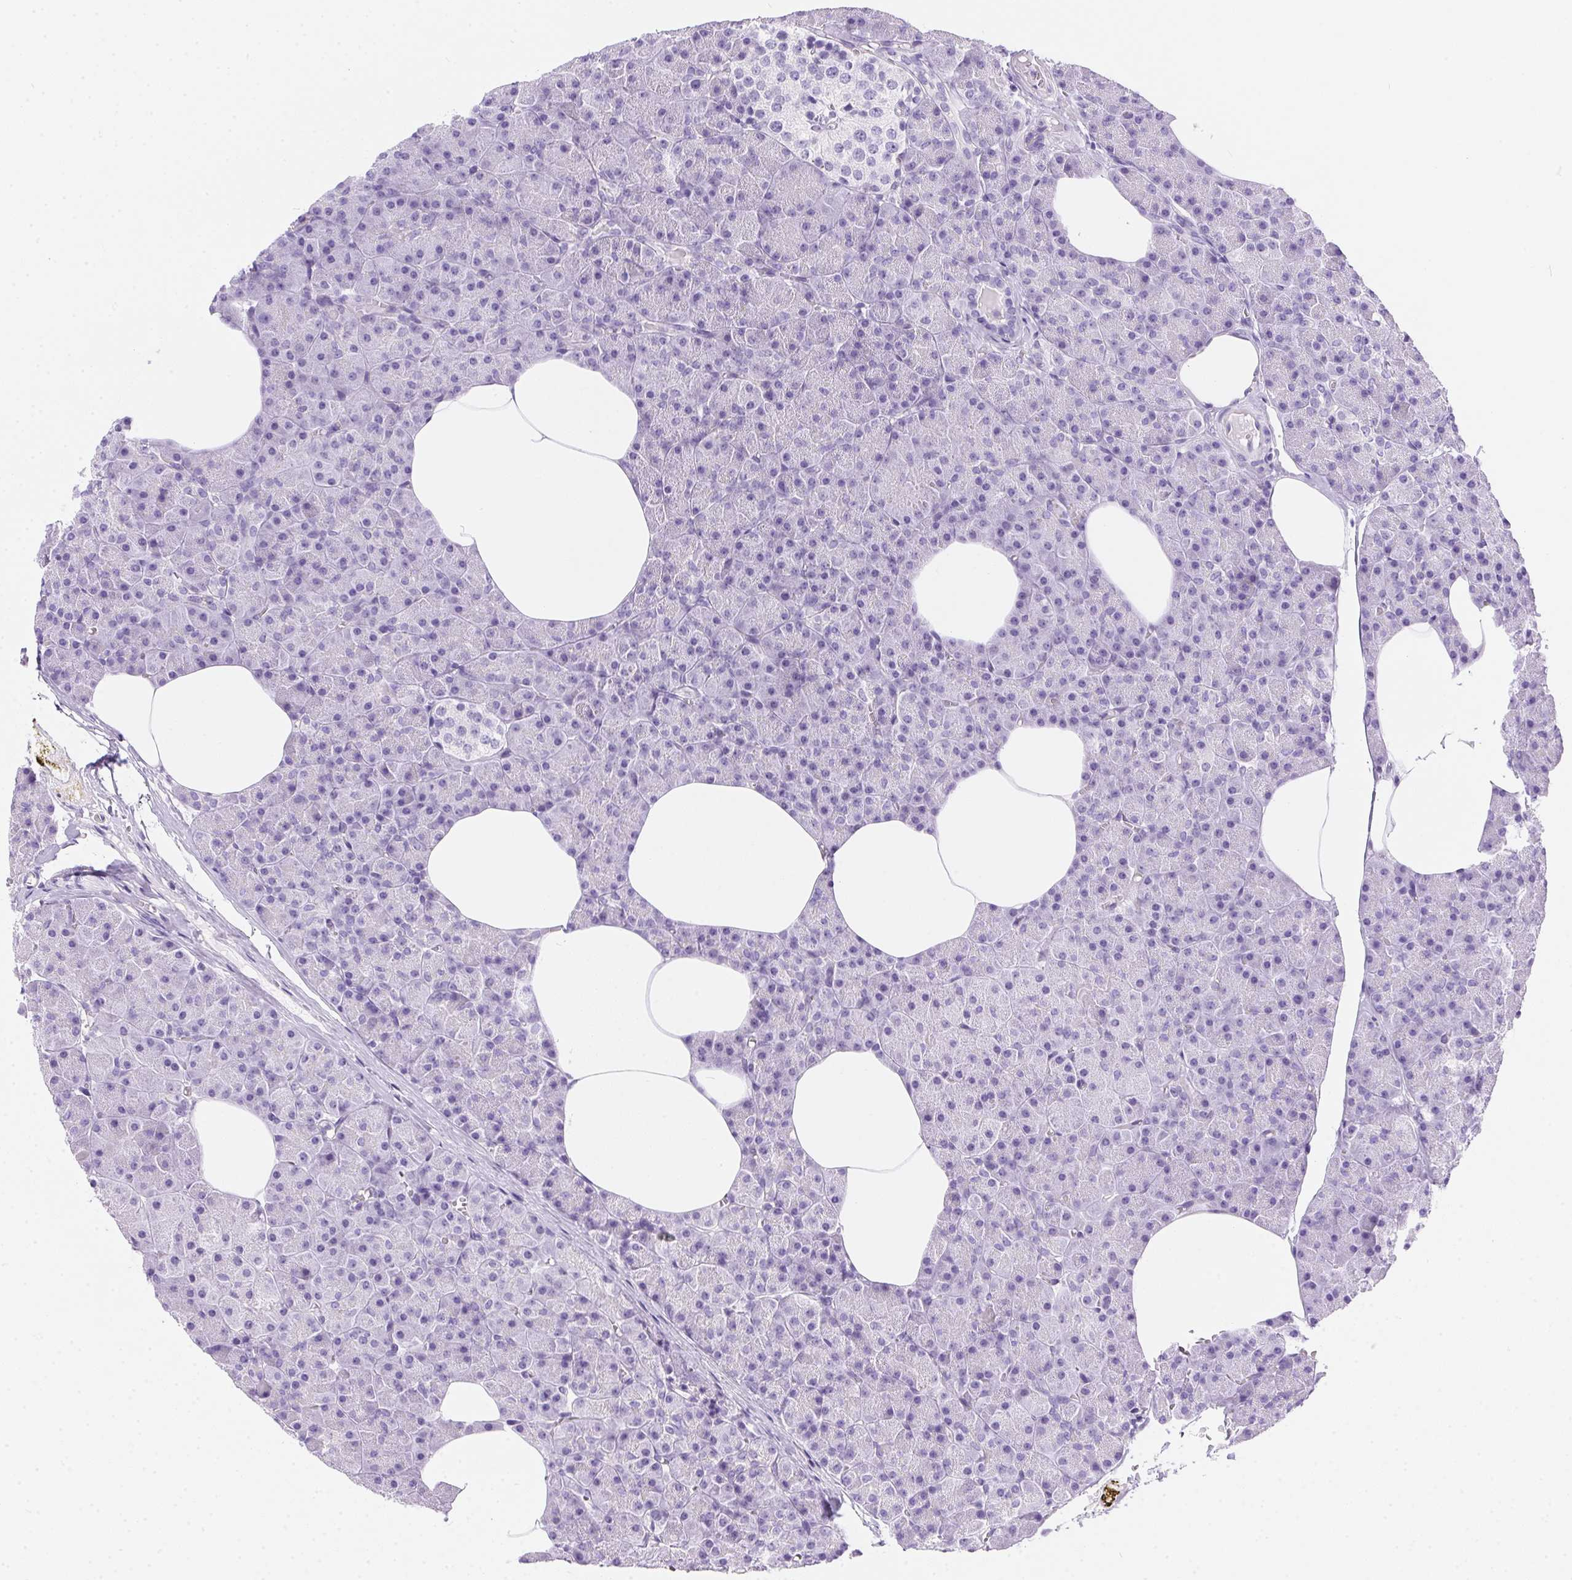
{"staining": {"intensity": "negative", "quantity": "none", "location": "none"}, "tissue": "pancreas", "cell_type": "Exocrine glandular cells", "image_type": "normal", "snomed": [{"axis": "morphology", "description": "Normal tissue, NOS"}, {"axis": "topography", "description": "Pancreas"}], "caption": "Exocrine glandular cells show no significant positivity in normal pancreas. The staining was performed using DAB (3,3'-diaminobenzidine) to visualize the protein expression in brown, while the nuclei were stained in blue with hematoxylin (Magnification: 20x).", "gene": "SPACA5B", "patient": {"sex": "female", "age": 45}}